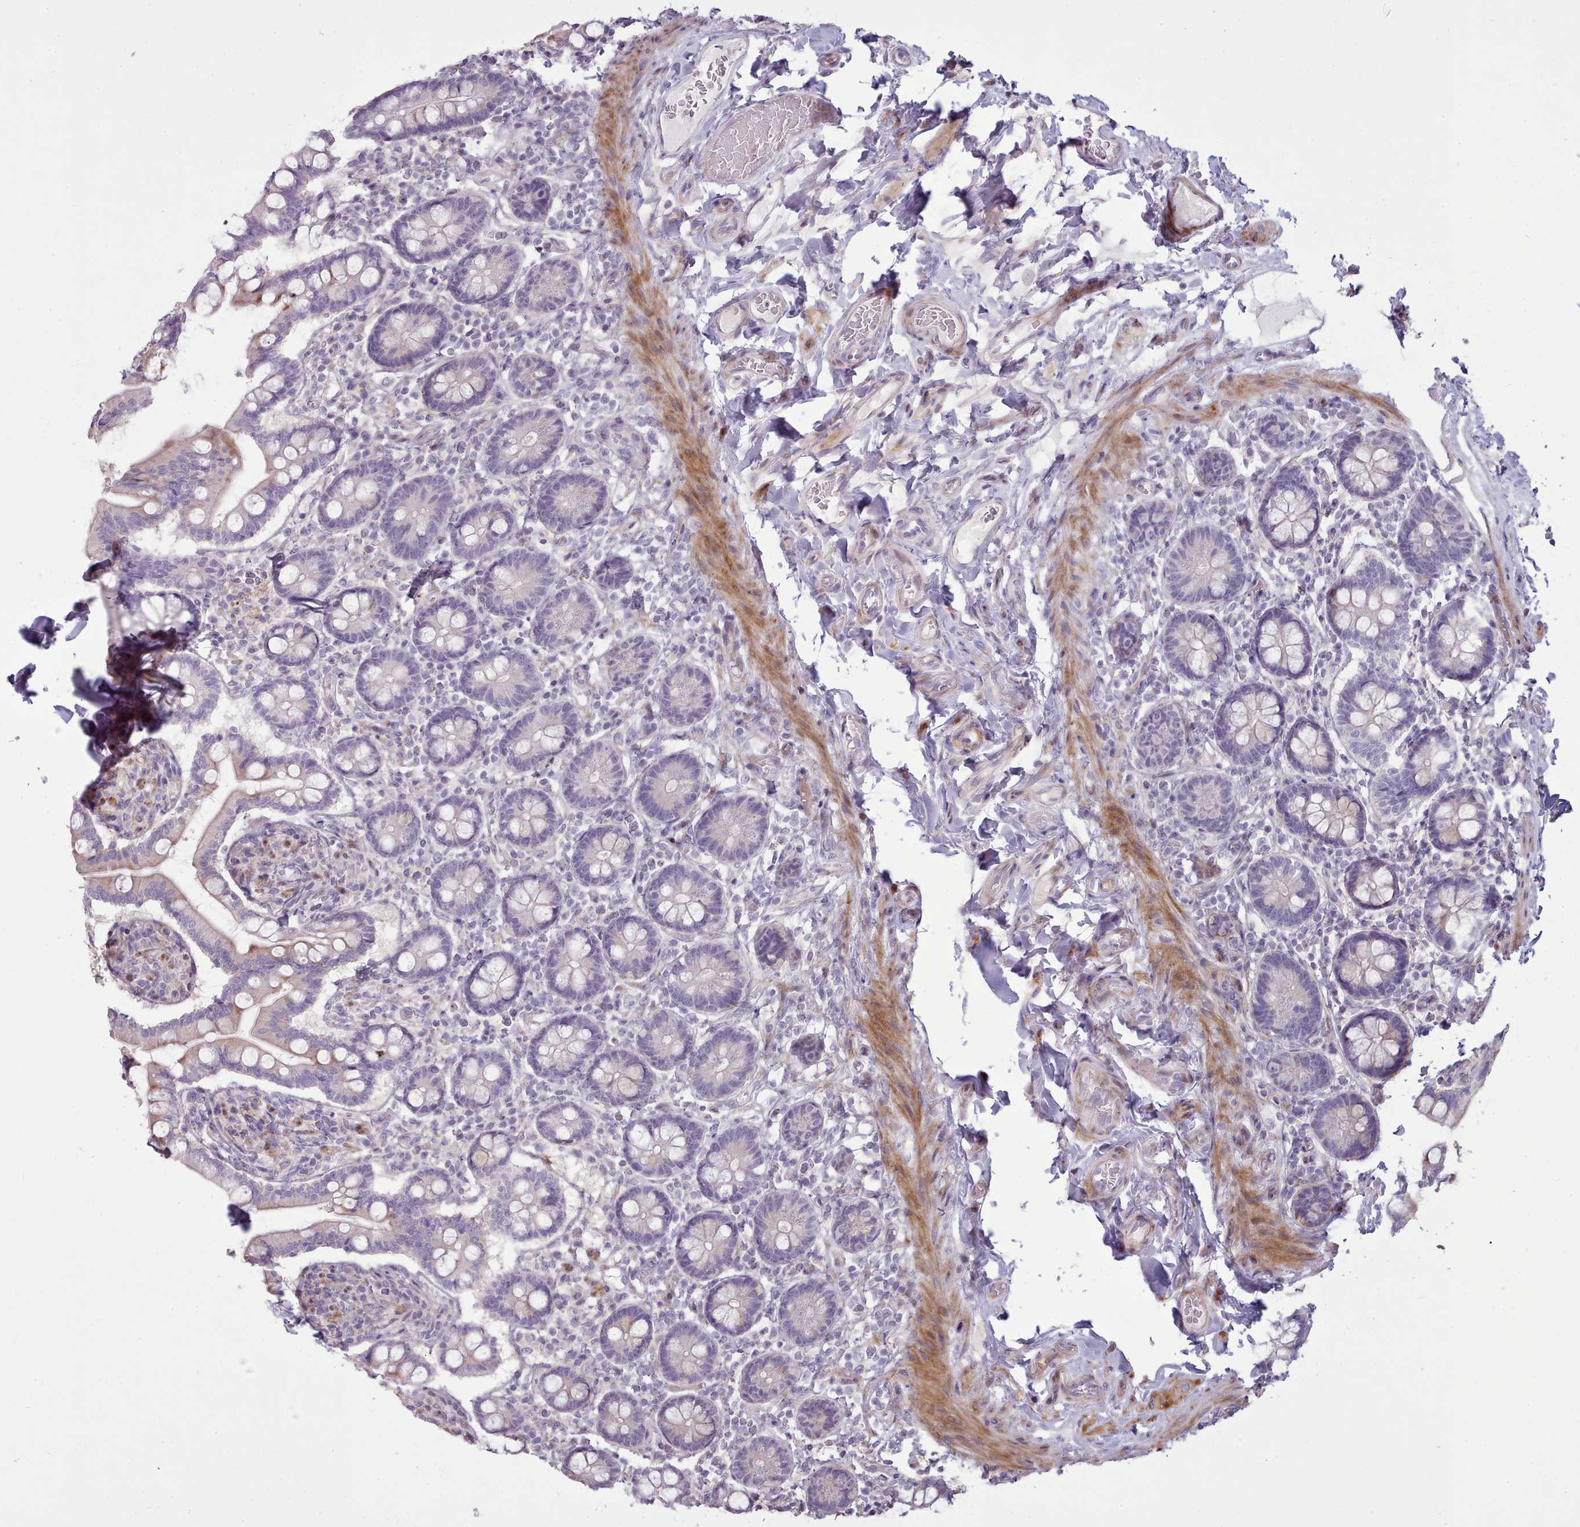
{"staining": {"intensity": "moderate", "quantity": "25%-75%", "location": "cytoplasmic/membranous"}, "tissue": "small intestine", "cell_type": "Glandular cells", "image_type": "normal", "snomed": [{"axis": "morphology", "description": "Normal tissue, NOS"}, {"axis": "topography", "description": "Small intestine"}], "caption": "Glandular cells reveal moderate cytoplasmic/membranous expression in approximately 25%-75% of cells in unremarkable small intestine. The staining is performed using DAB (3,3'-diaminobenzidine) brown chromogen to label protein expression. The nuclei are counter-stained blue using hematoxylin.", "gene": "PPP3R1", "patient": {"sex": "female", "age": 64}}